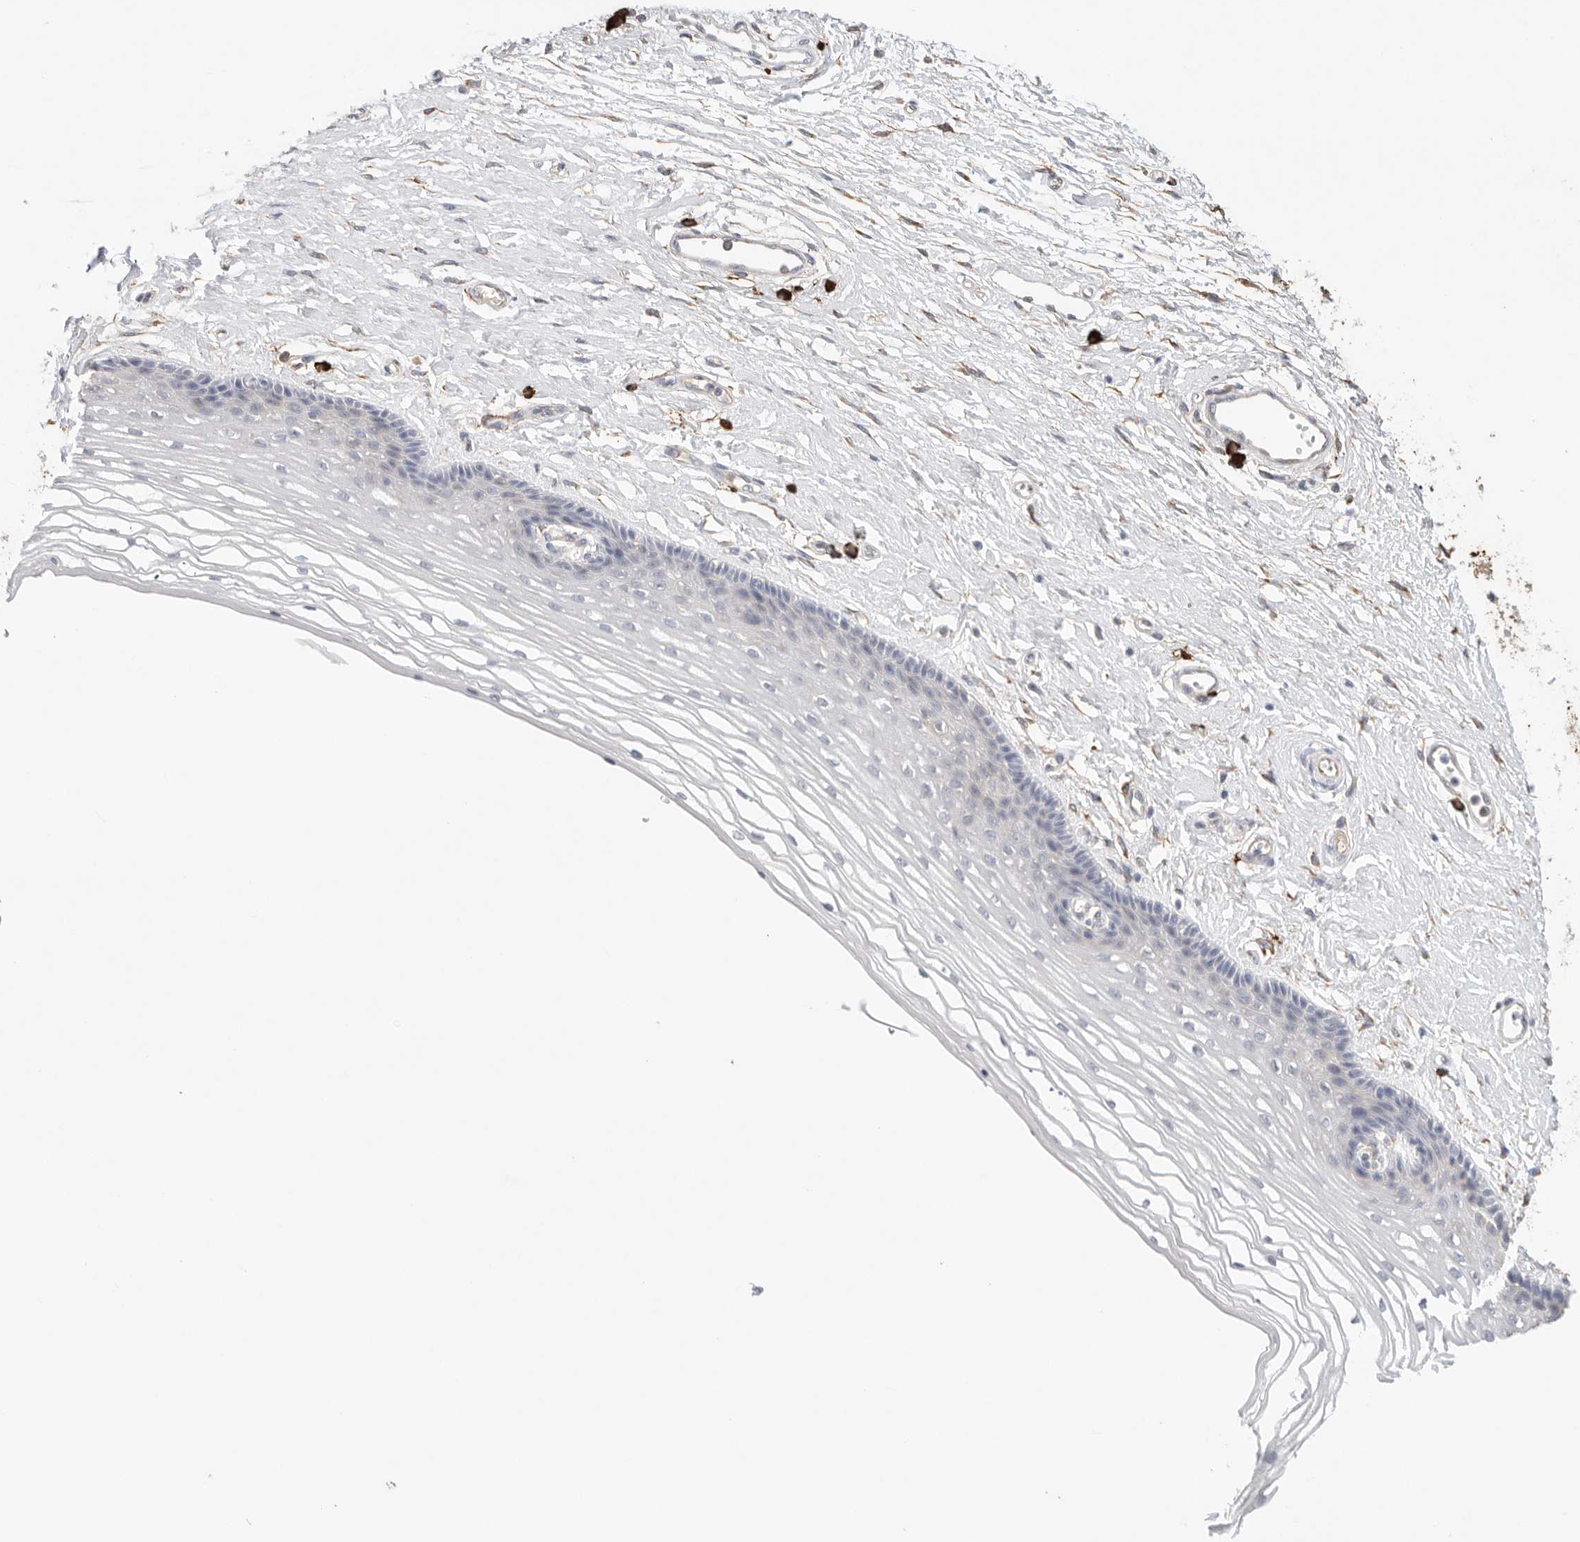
{"staining": {"intensity": "negative", "quantity": "none", "location": "none"}, "tissue": "vagina", "cell_type": "Squamous epithelial cells", "image_type": "normal", "snomed": [{"axis": "morphology", "description": "Normal tissue, NOS"}, {"axis": "topography", "description": "Vagina"}], "caption": "A micrograph of human vagina is negative for staining in squamous epithelial cells. (Immunohistochemistry, brightfield microscopy, high magnification).", "gene": "BLOC1S5", "patient": {"sex": "female", "age": 46}}